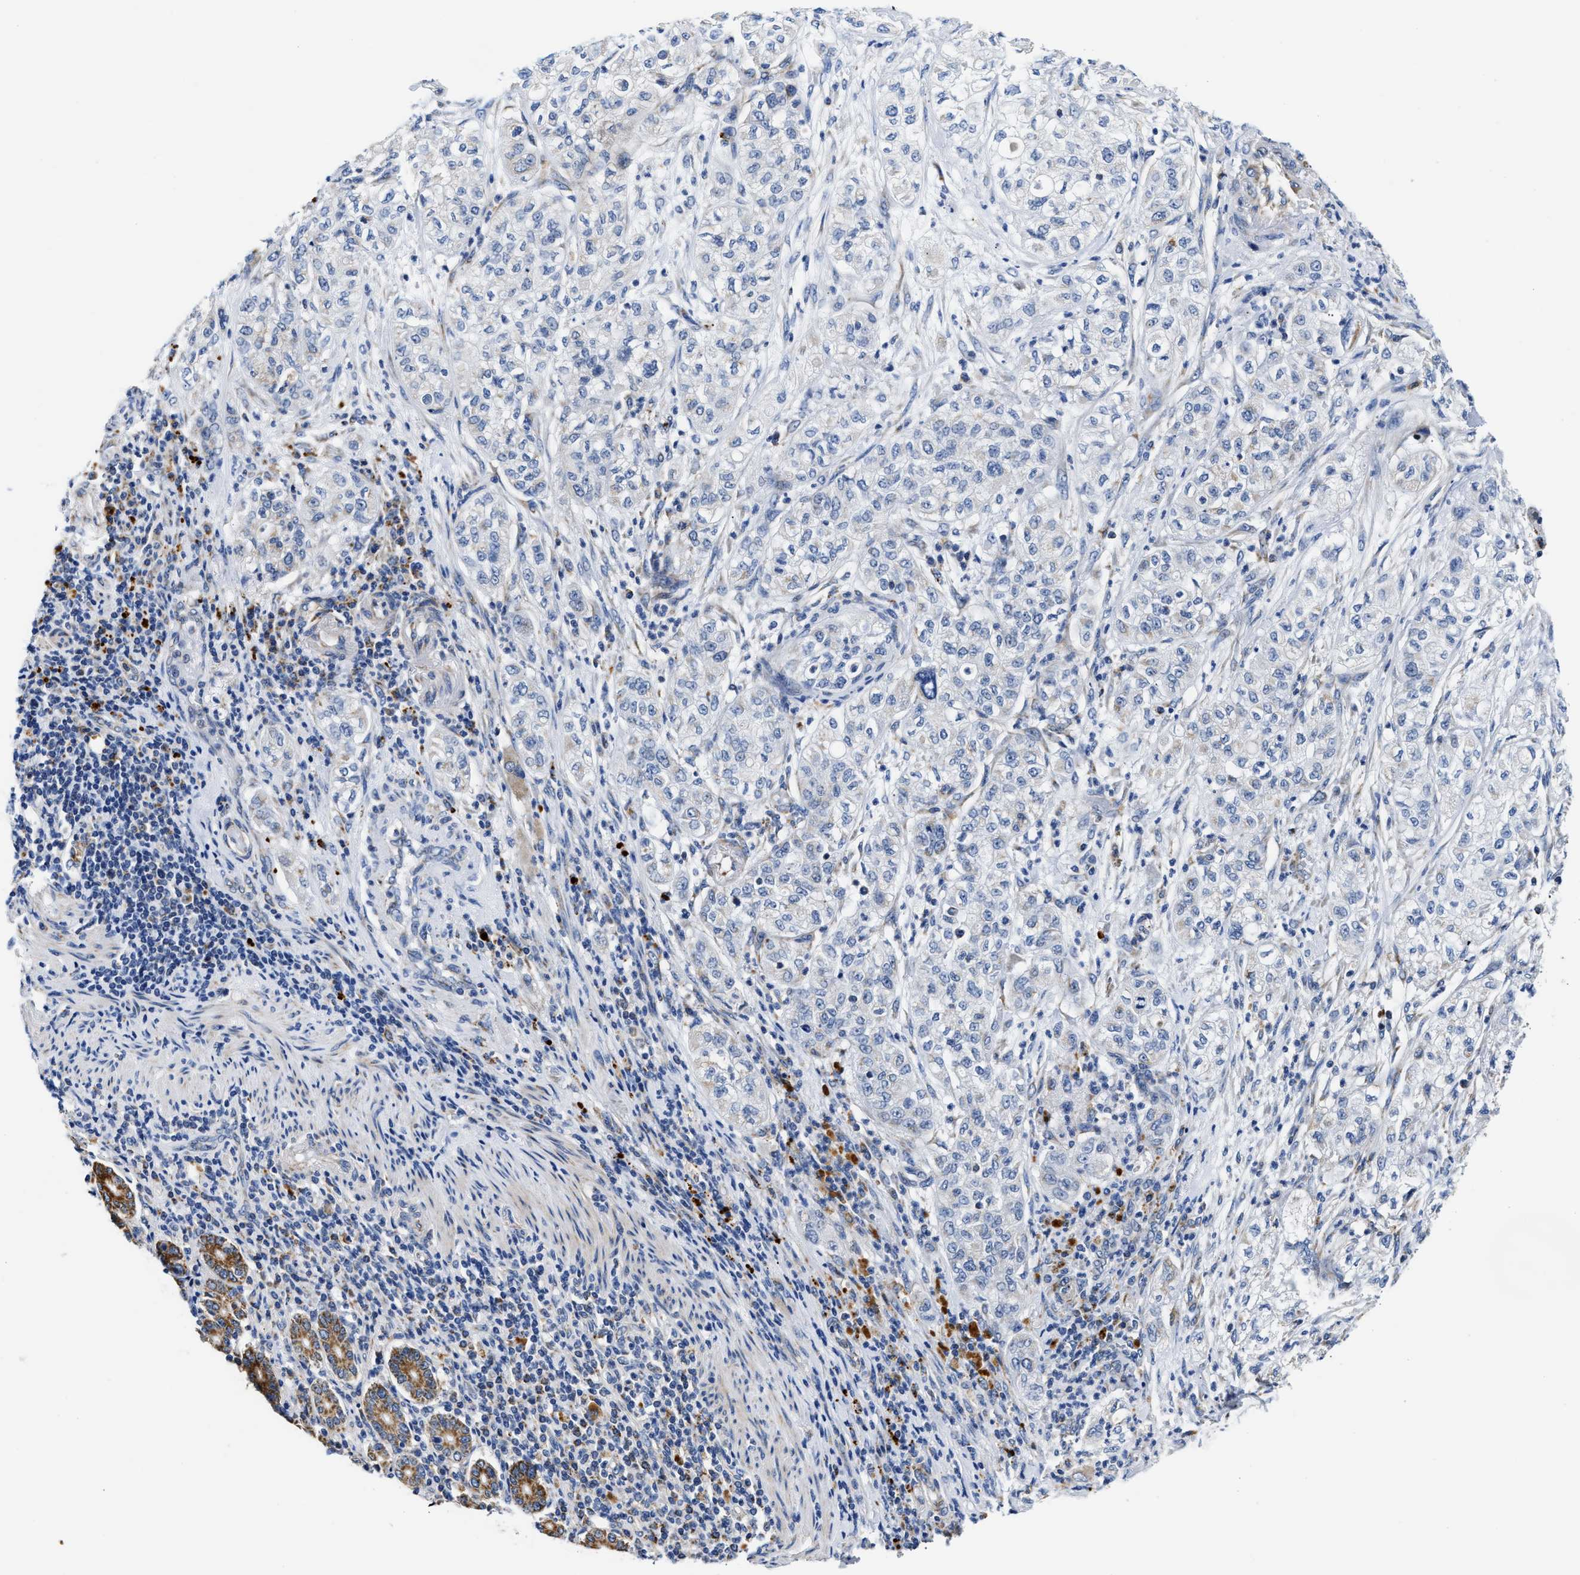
{"staining": {"intensity": "weak", "quantity": "25%-75%", "location": "cytoplasmic/membranous"}, "tissue": "pancreatic cancer", "cell_type": "Tumor cells", "image_type": "cancer", "snomed": [{"axis": "morphology", "description": "Adenocarcinoma, NOS"}, {"axis": "topography", "description": "Pancreas"}], "caption": "Protein expression analysis of pancreatic cancer (adenocarcinoma) exhibits weak cytoplasmic/membranous staining in approximately 25%-75% of tumor cells.", "gene": "ACADVL", "patient": {"sex": "female", "age": 78}}